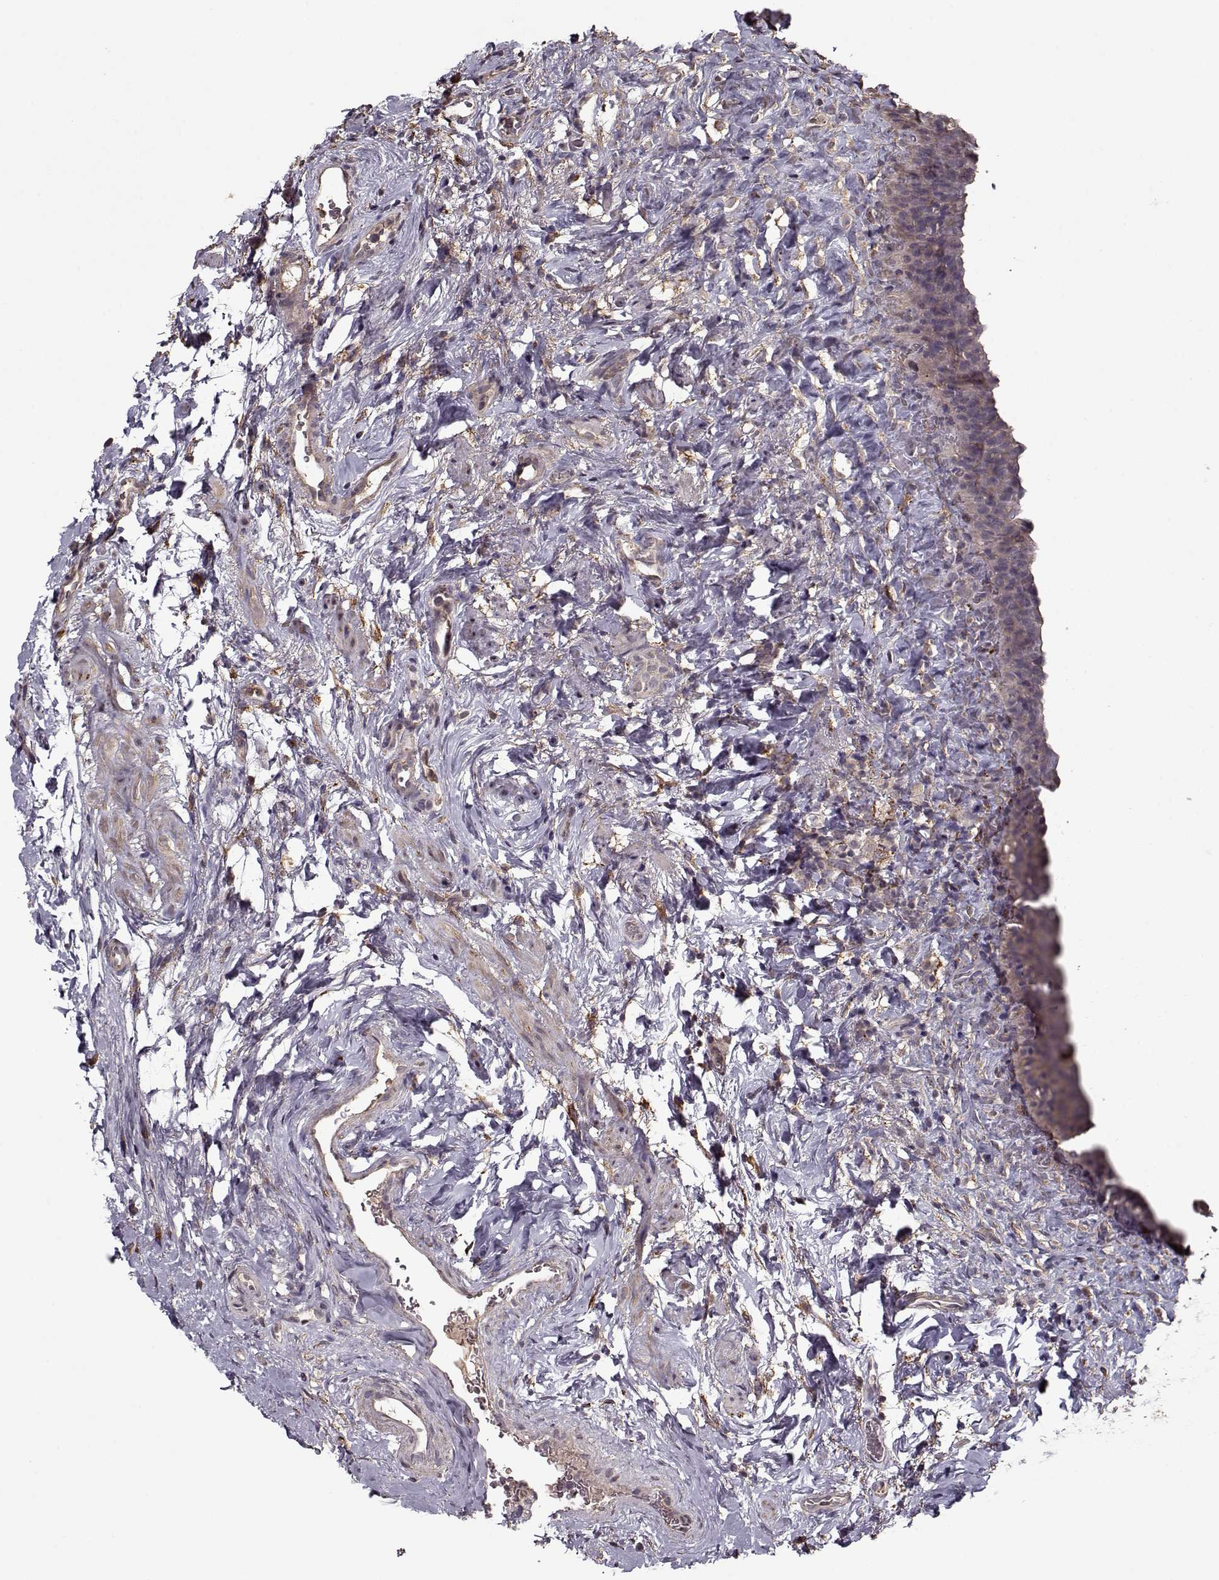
{"staining": {"intensity": "weak", "quantity": ">75%", "location": "cytoplasmic/membranous"}, "tissue": "urinary bladder", "cell_type": "Urothelial cells", "image_type": "normal", "snomed": [{"axis": "morphology", "description": "Normal tissue, NOS"}, {"axis": "topography", "description": "Urinary bladder"}], "caption": "Approximately >75% of urothelial cells in unremarkable urinary bladder reveal weak cytoplasmic/membranous protein staining as visualized by brown immunohistochemical staining.", "gene": "IMMP1L", "patient": {"sex": "male", "age": 76}}